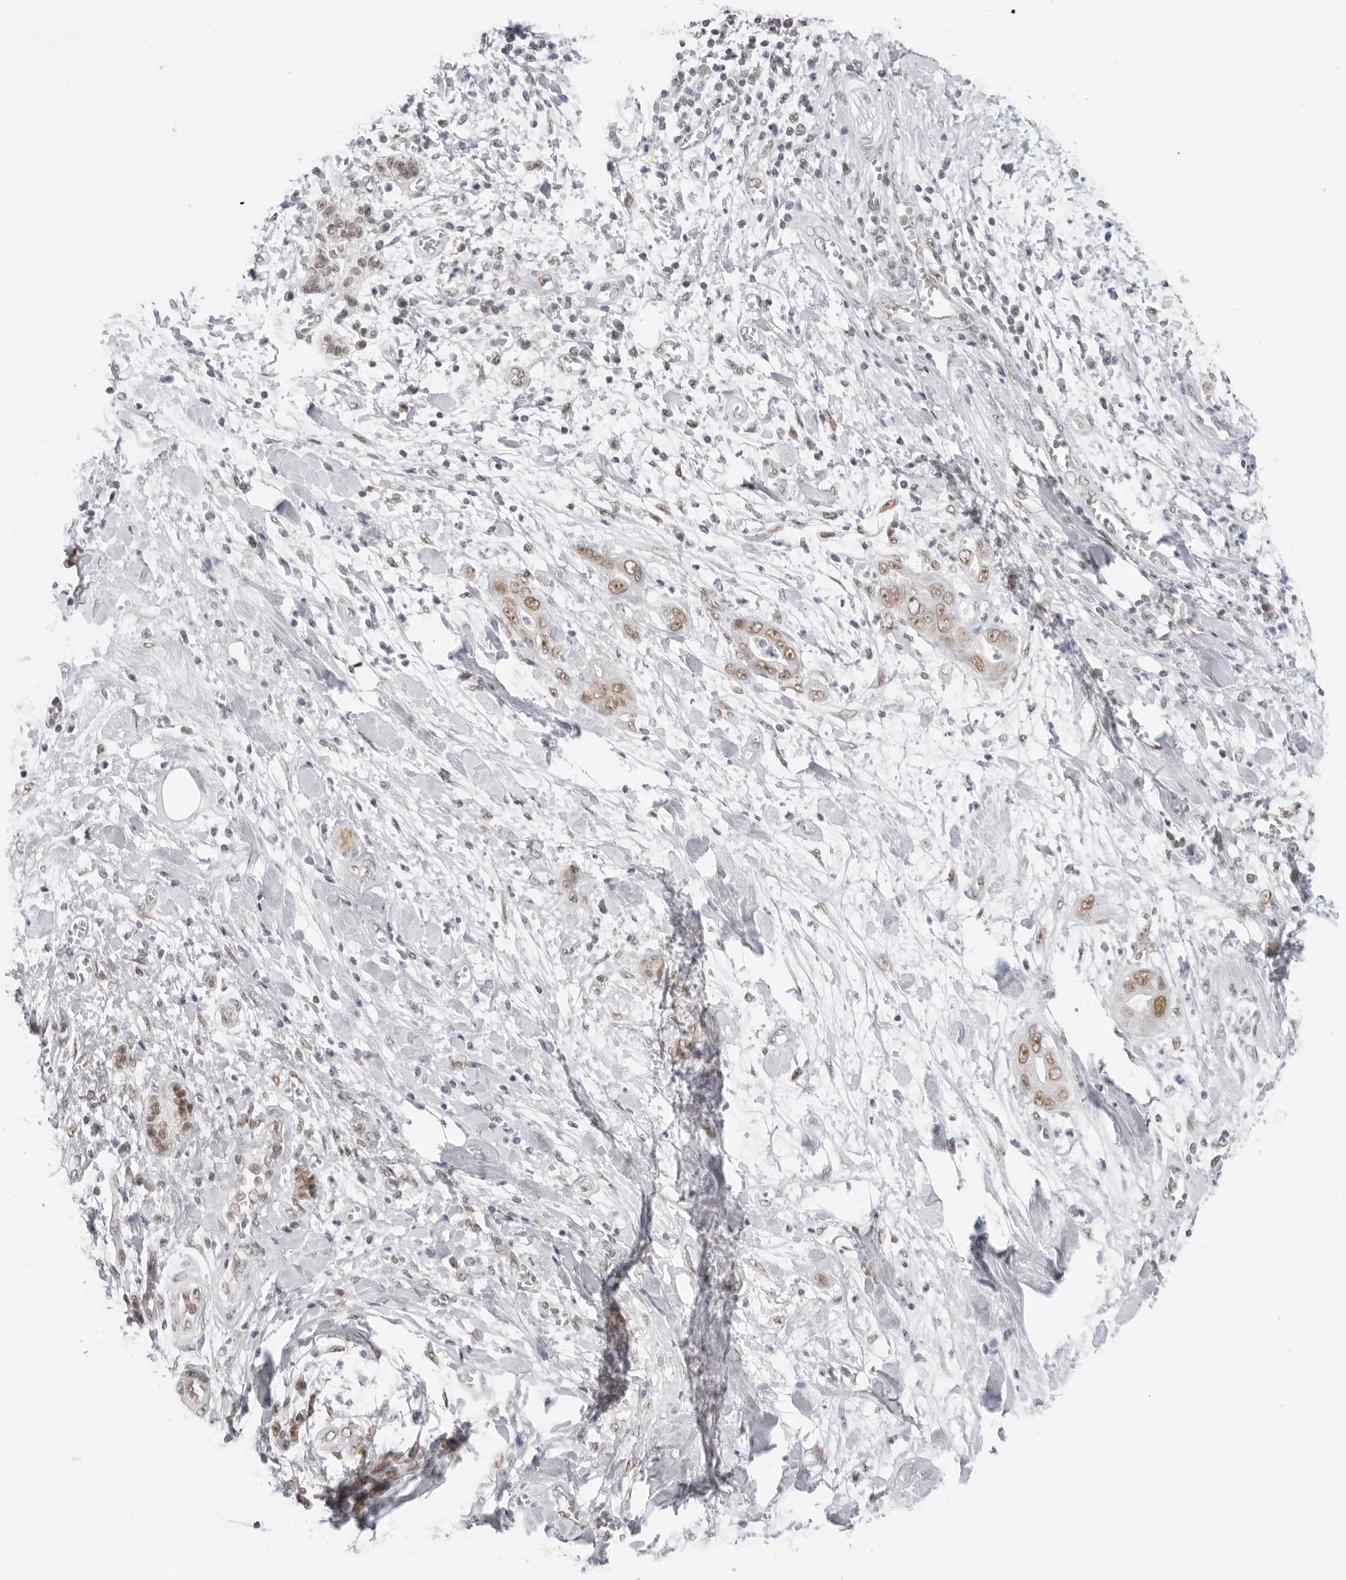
{"staining": {"intensity": "strong", "quantity": "25%-75%", "location": "cytoplasmic/membranous,nuclear"}, "tissue": "pancreatic cancer", "cell_type": "Tumor cells", "image_type": "cancer", "snomed": [{"axis": "morphology", "description": "Adenocarcinoma, NOS"}, {"axis": "topography", "description": "Pancreas"}], "caption": "The micrograph exhibits immunohistochemical staining of pancreatic adenocarcinoma. There is strong cytoplasmic/membranous and nuclear positivity is seen in approximately 25%-75% of tumor cells. The protein of interest is shown in brown color, while the nuclei are stained blue.", "gene": "FOXK2", "patient": {"sex": "female", "age": 78}}